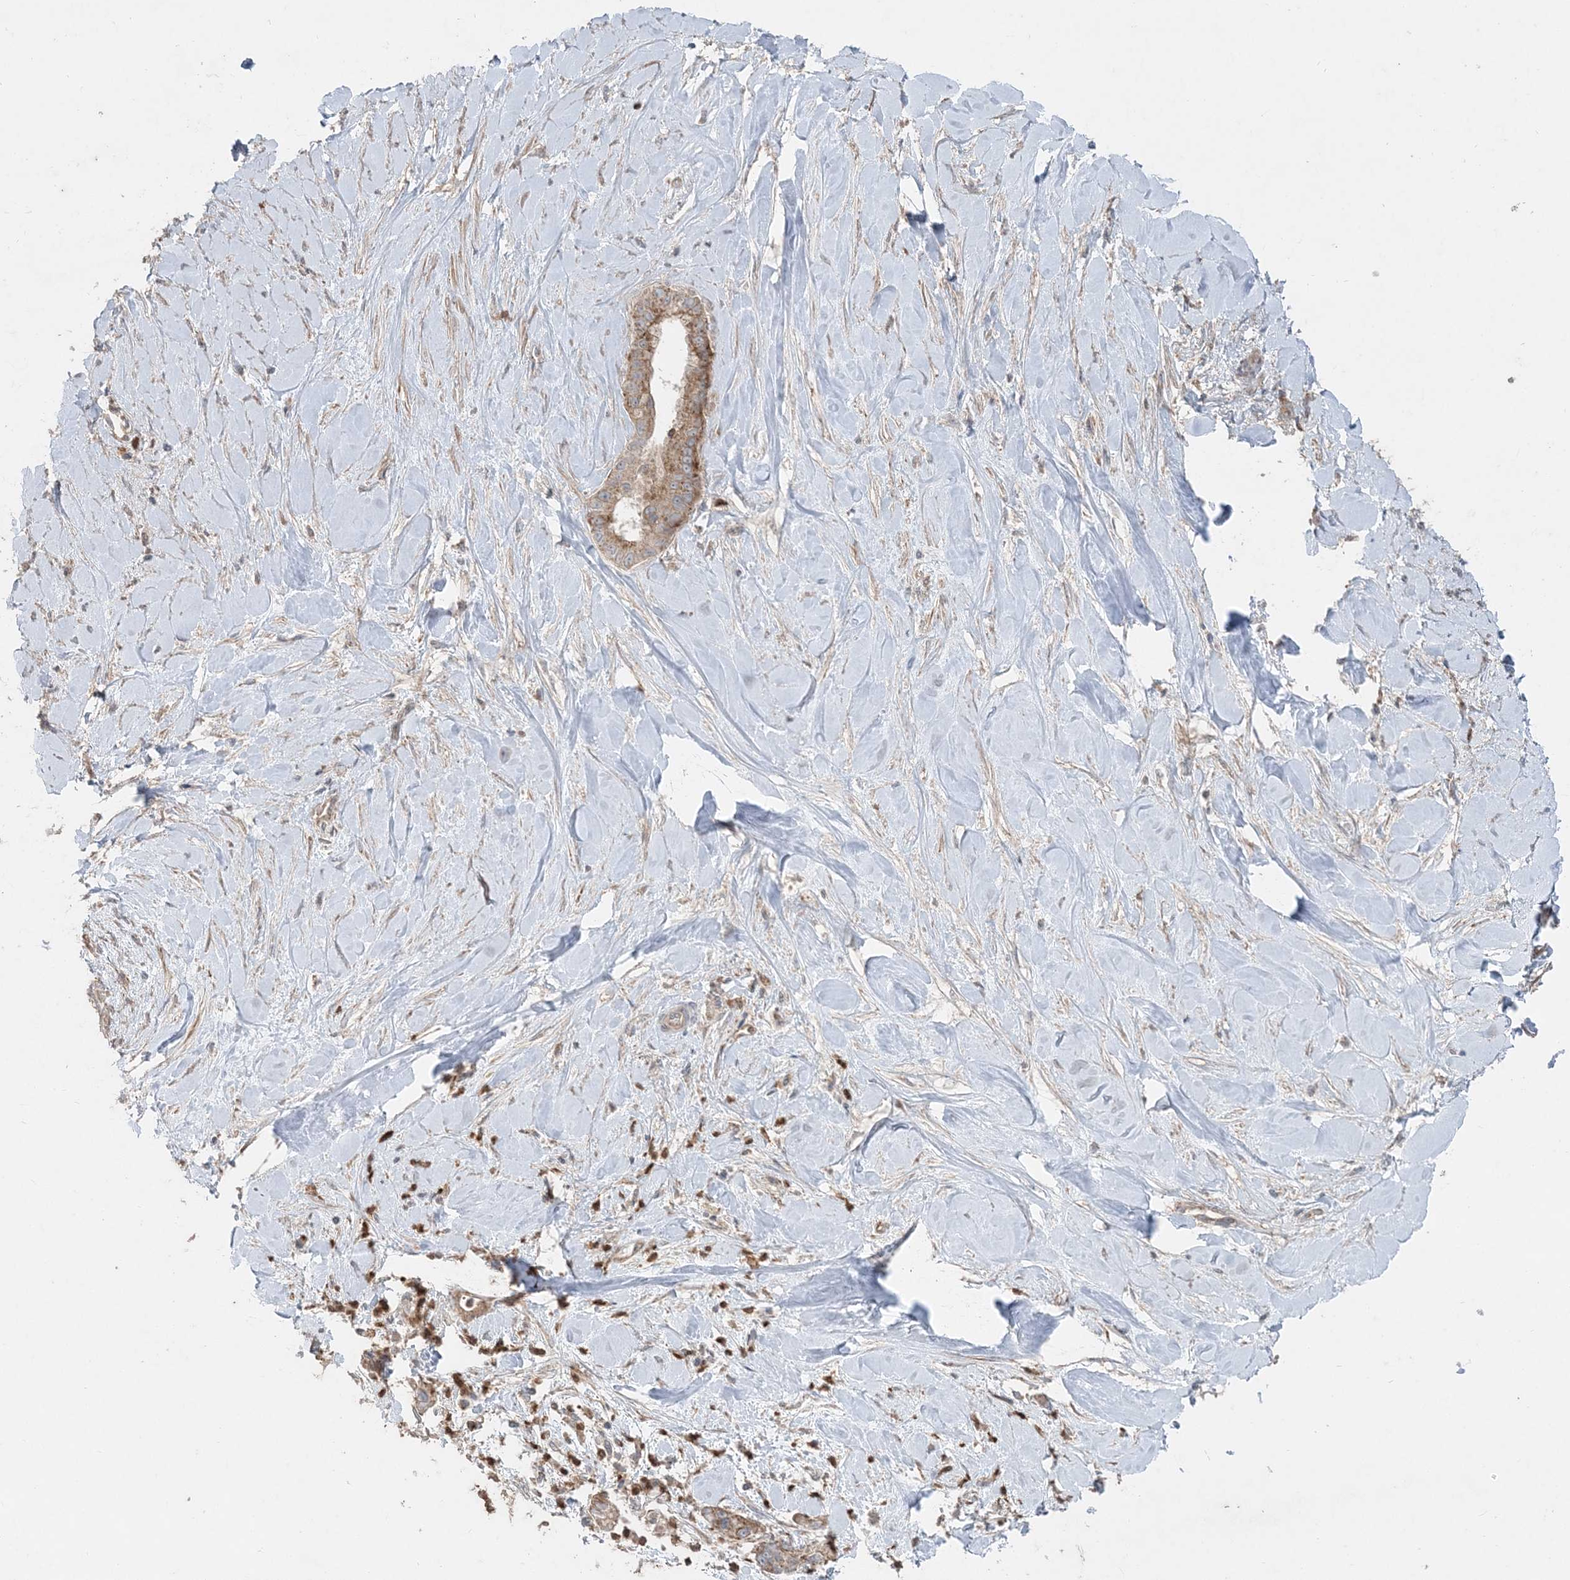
{"staining": {"intensity": "moderate", "quantity": ">75%", "location": "cytoplasmic/membranous"}, "tissue": "liver cancer", "cell_type": "Tumor cells", "image_type": "cancer", "snomed": [{"axis": "morphology", "description": "Cholangiocarcinoma"}, {"axis": "topography", "description": "Liver"}], "caption": "Approximately >75% of tumor cells in liver cancer (cholangiocarcinoma) demonstrate moderate cytoplasmic/membranous protein staining as visualized by brown immunohistochemical staining.", "gene": "LRPPRC", "patient": {"sex": "female", "age": 54}}